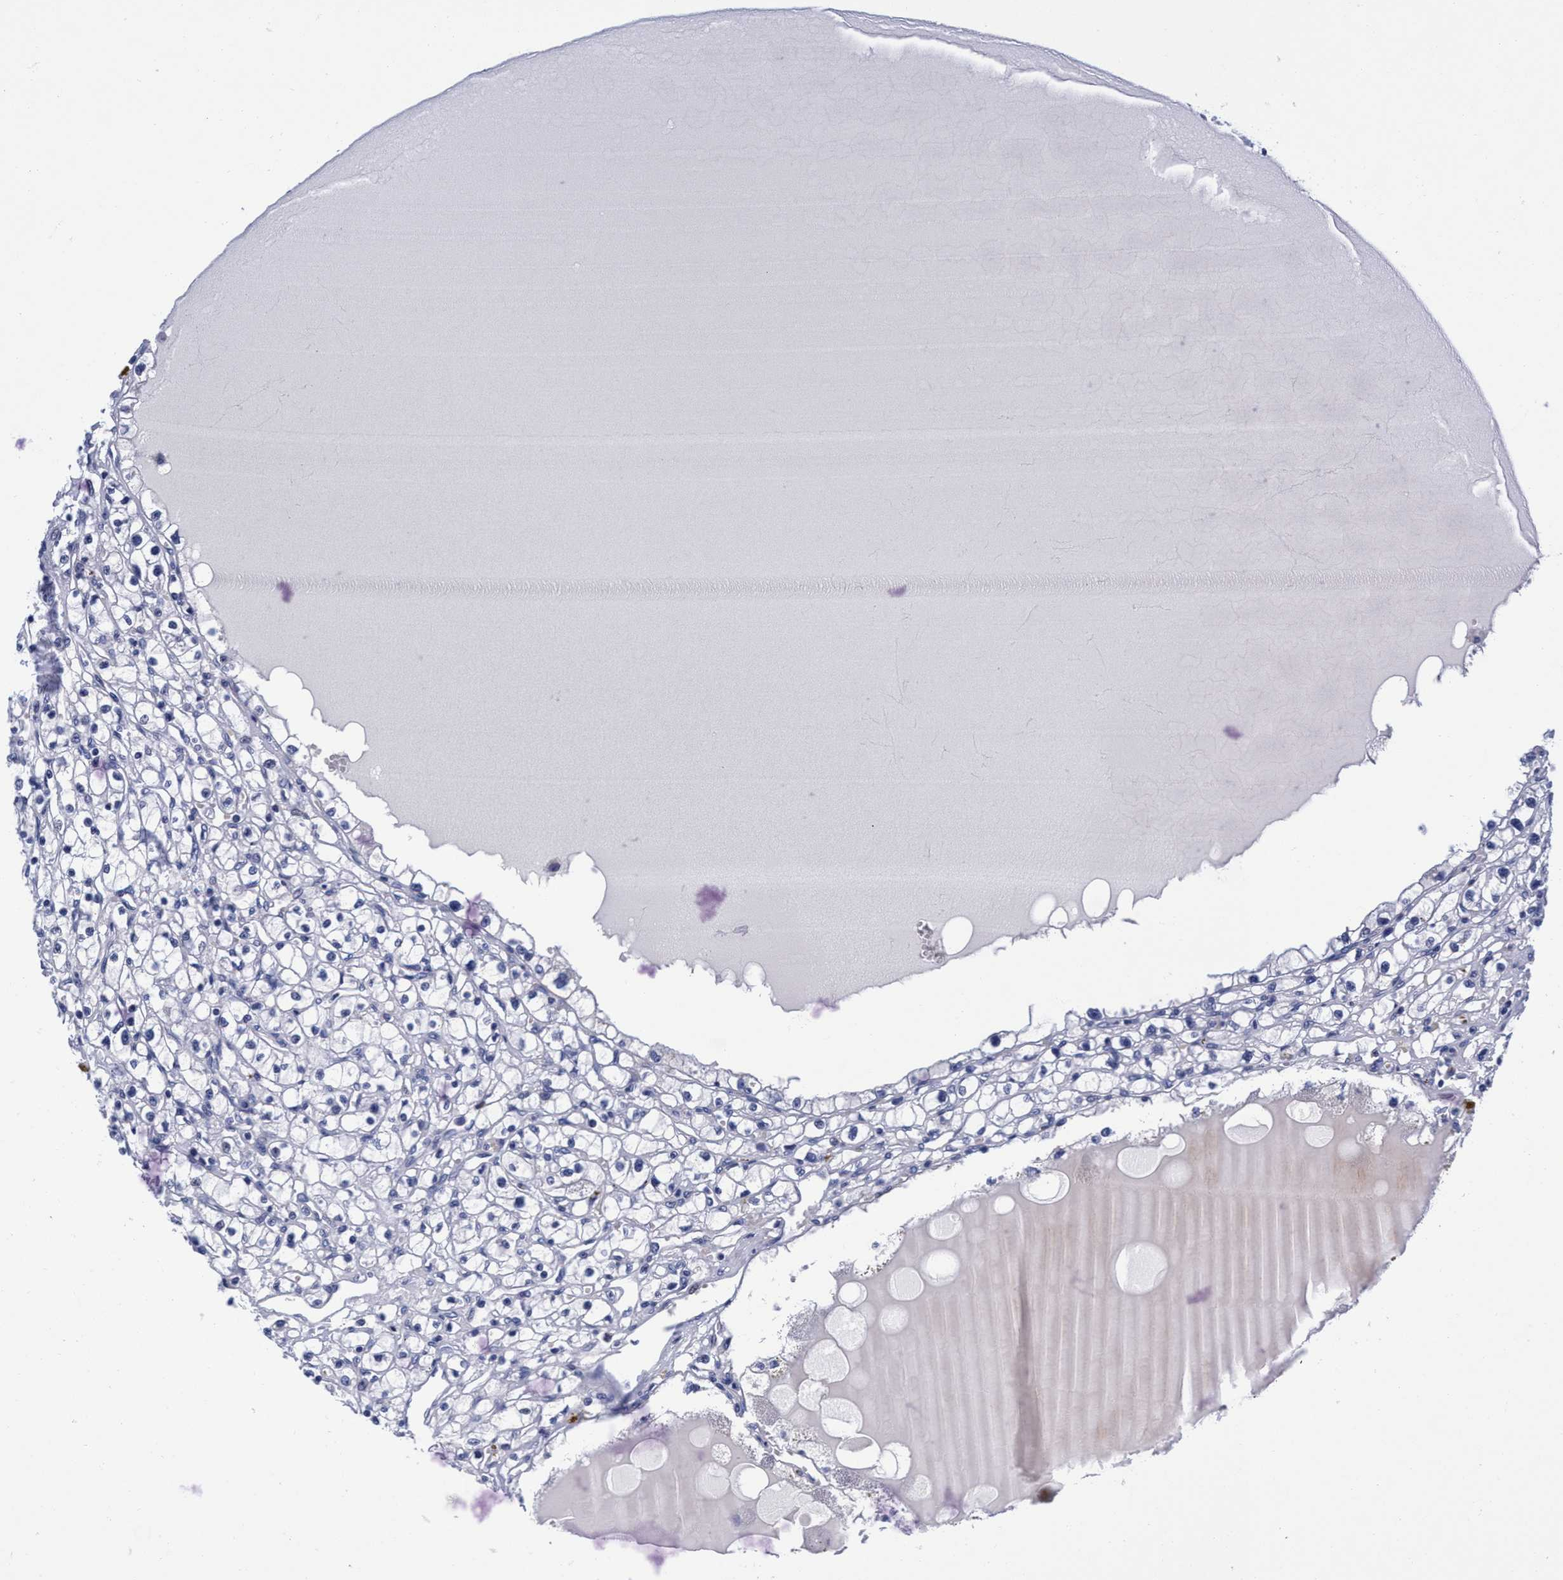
{"staining": {"intensity": "negative", "quantity": "none", "location": "none"}, "tissue": "renal cancer", "cell_type": "Tumor cells", "image_type": "cancer", "snomed": [{"axis": "morphology", "description": "Adenocarcinoma, NOS"}, {"axis": "topography", "description": "Kidney"}], "caption": "This is a image of IHC staining of renal cancer (adenocarcinoma), which shows no expression in tumor cells.", "gene": "PLPPR1", "patient": {"sex": "male", "age": 56}}